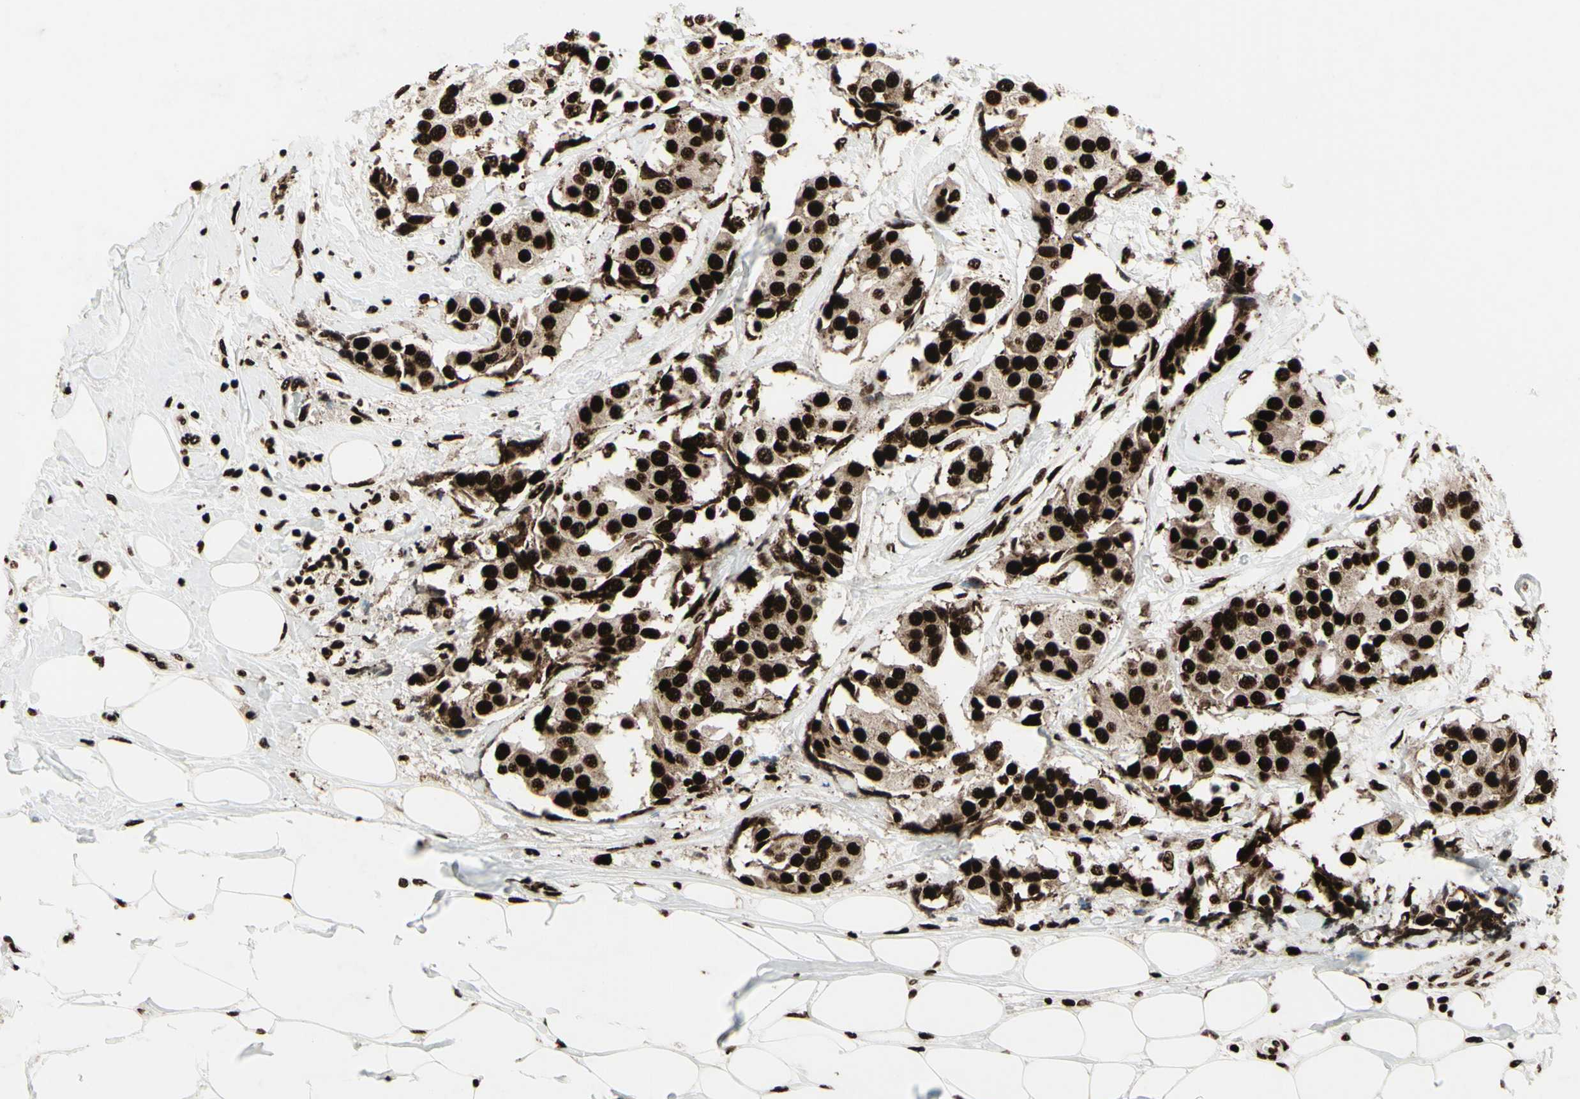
{"staining": {"intensity": "strong", "quantity": ">75%", "location": "nuclear"}, "tissue": "breast cancer", "cell_type": "Tumor cells", "image_type": "cancer", "snomed": [{"axis": "morphology", "description": "Normal tissue, NOS"}, {"axis": "morphology", "description": "Duct carcinoma"}, {"axis": "topography", "description": "Breast"}], "caption": "Breast cancer was stained to show a protein in brown. There is high levels of strong nuclear expression in approximately >75% of tumor cells.", "gene": "U2AF2", "patient": {"sex": "female", "age": 39}}